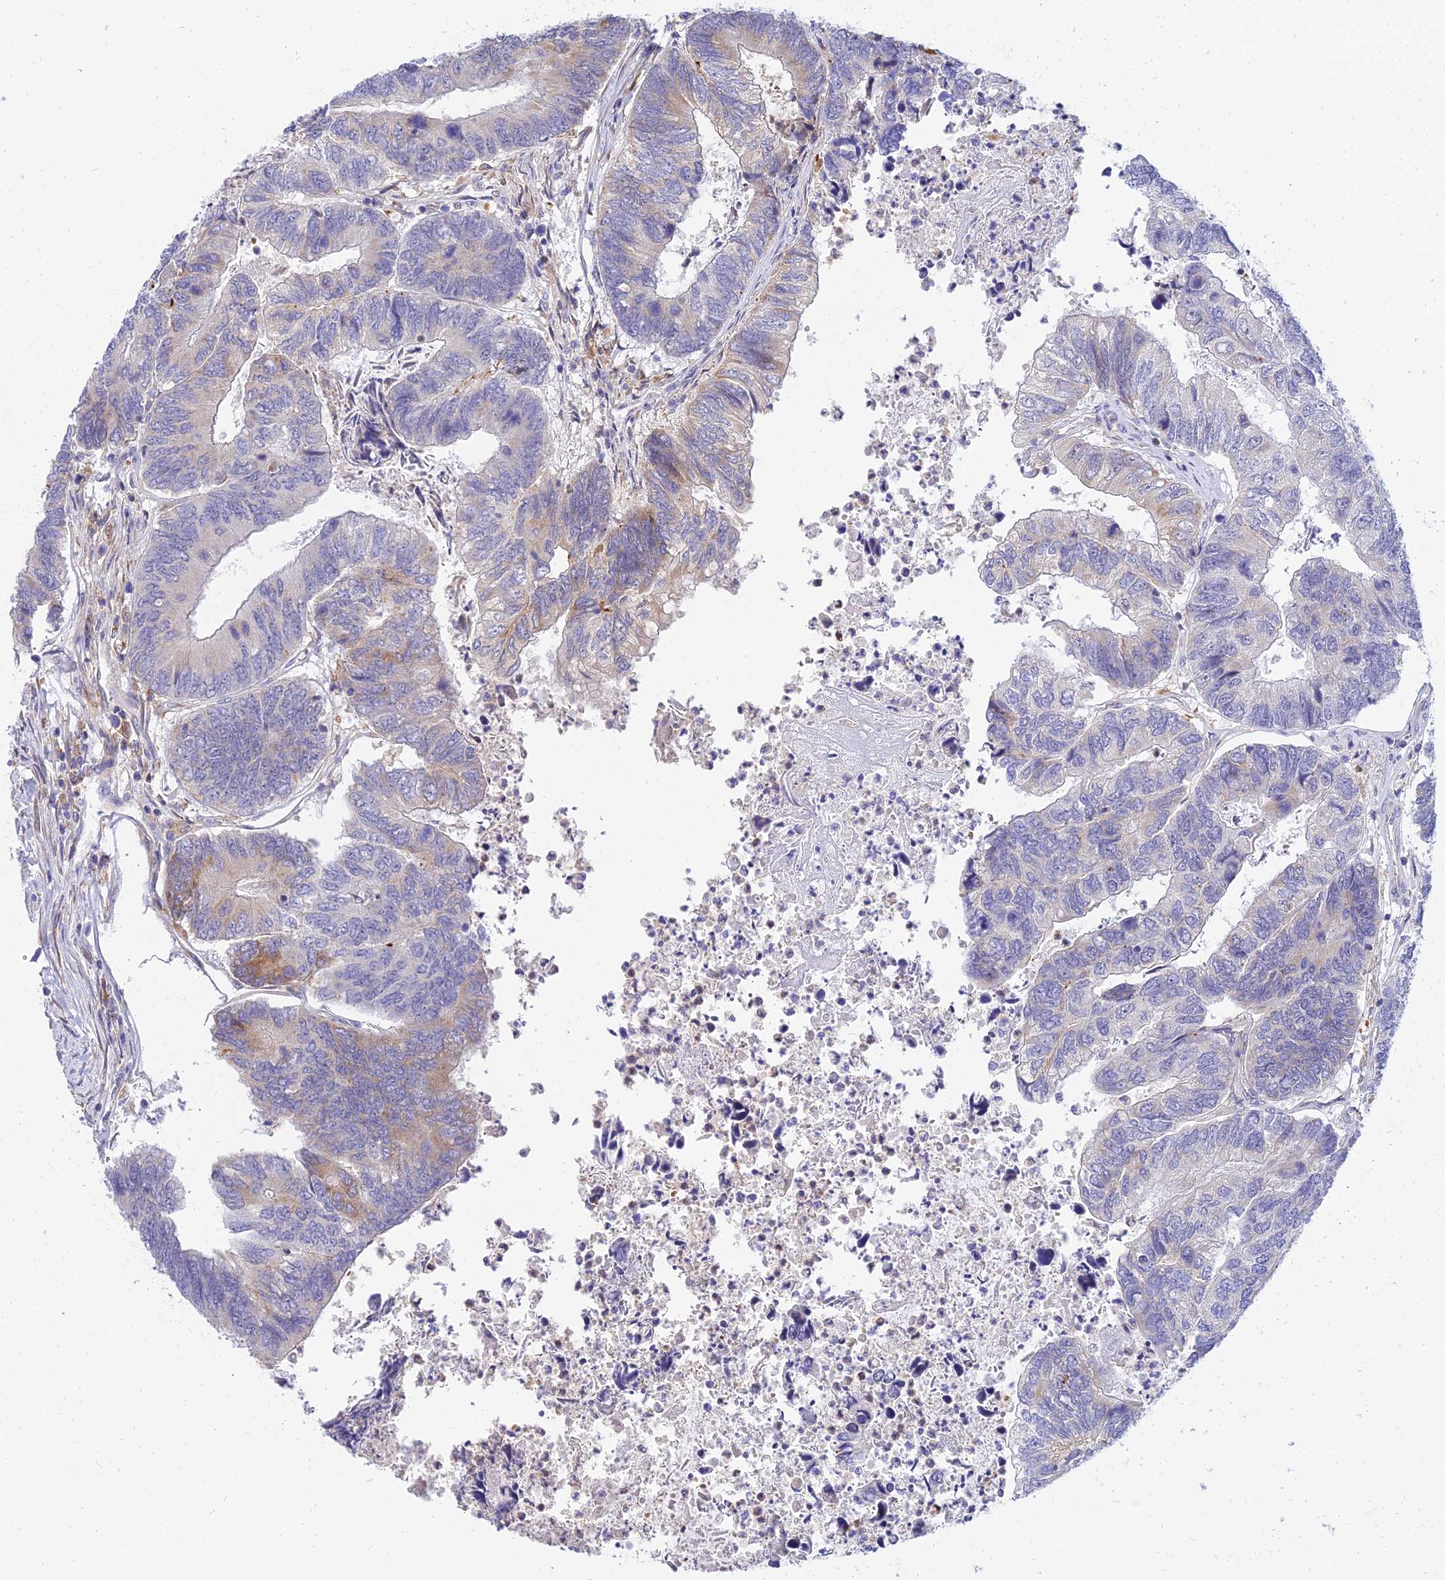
{"staining": {"intensity": "moderate", "quantity": "<25%", "location": "cytoplasmic/membranous"}, "tissue": "colorectal cancer", "cell_type": "Tumor cells", "image_type": "cancer", "snomed": [{"axis": "morphology", "description": "Adenocarcinoma, NOS"}, {"axis": "topography", "description": "Colon"}], "caption": "A high-resolution image shows immunohistochemistry staining of adenocarcinoma (colorectal), which reveals moderate cytoplasmic/membranous positivity in about <25% of tumor cells.", "gene": "ARL8B", "patient": {"sex": "female", "age": 67}}